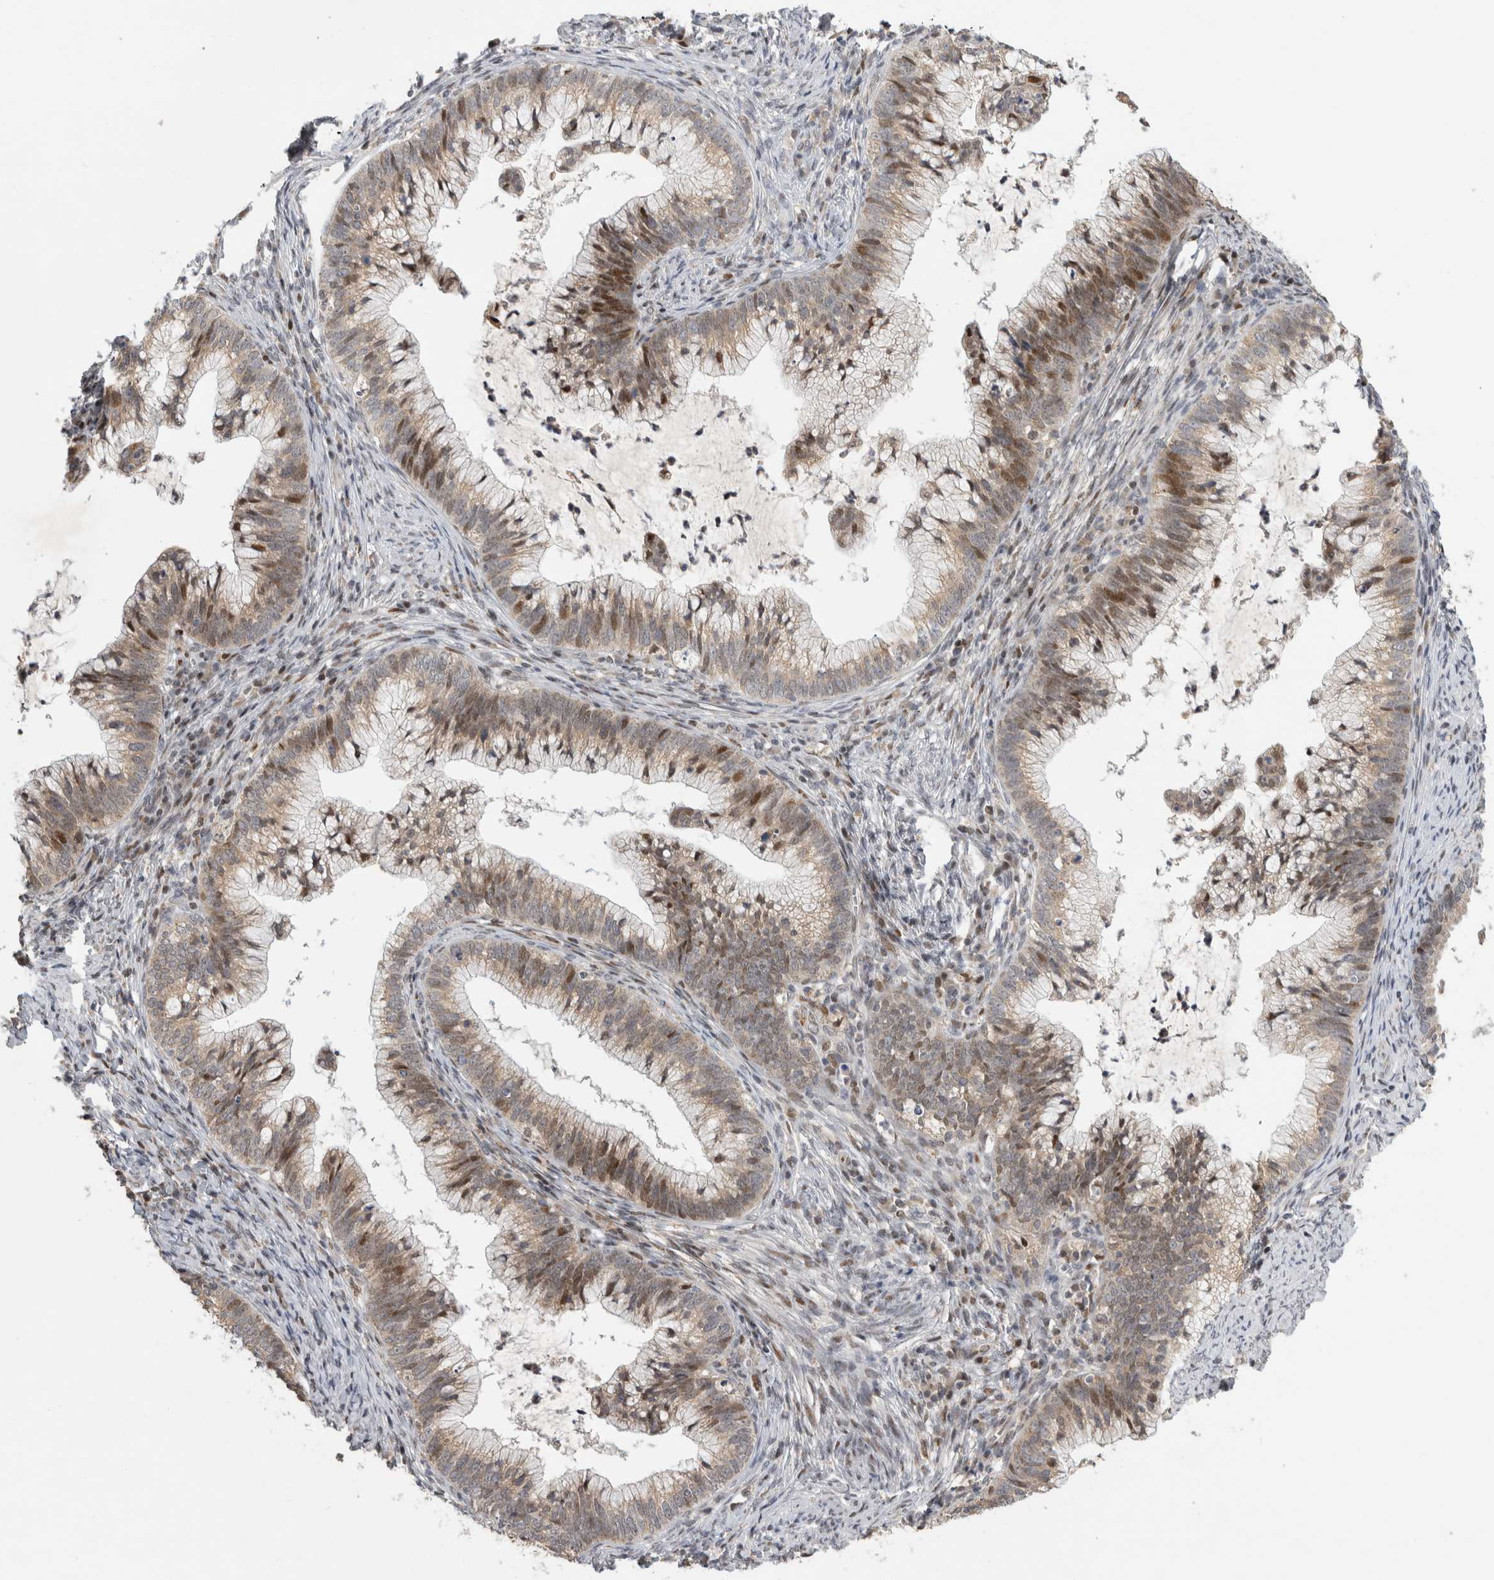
{"staining": {"intensity": "moderate", "quantity": "25%-75%", "location": "cytoplasmic/membranous,nuclear"}, "tissue": "cervical cancer", "cell_type": "Tumor cells", "image_type": "cancer", "snomed": [{"axis": "morphology", "description": "Adenocarcinoma, NOS"}, {"axis": "topography", "description": "Cervix"}], "caption": "Cervical adenocarcinoma was stained to show a protein in brown. There is medium levels of moderate cytoplasmic/membranous and nuclear expression in about 25%-75% of tumor cells. (DAB (3,3'-diaminobenzidine) = brown stain, brightfield microscopy at high magnification).", "gene": "C8orf58", "patient": {"sex": "female", "age": 36}}